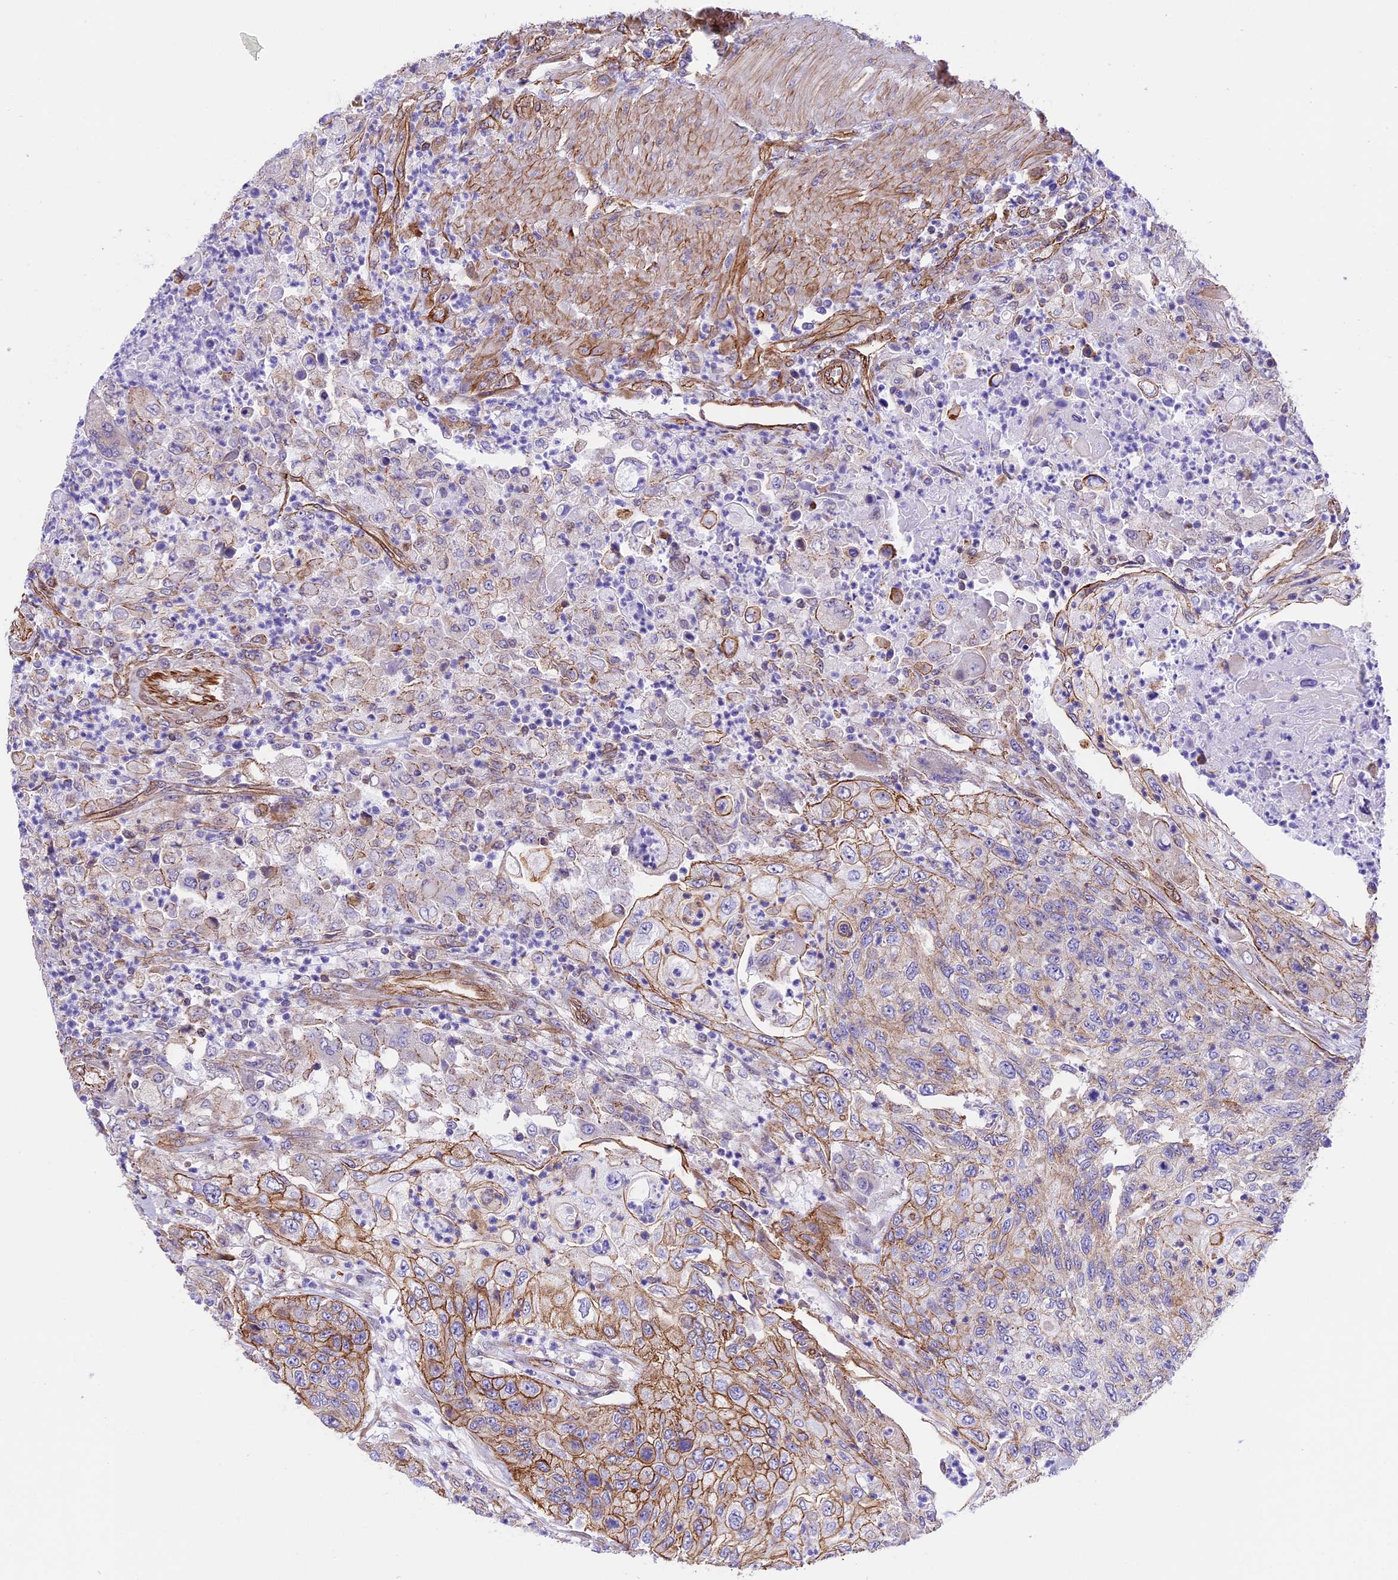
{"staining": {"intensity": "moderate", "quantity": "<25%", "location": "cytoplasmic/membranous"}, "tissue": "urothelial cancer", "cell_type": "Tumor cells", "image_type": "cancer", "snomed": [{"axis": "morphology", "description": "Urothelial carcinoma, High grade"}, {"axis": "topography", "description": "Urinary bladder"}], "caption": "High-power microscopy captured an immunohistochemistry histopathology image of urothelial cancer, revealing moderate cytoplasmic/membranous positivity in approximately <25% of tumor cells.", "gene": "R3HDM4", "patient": {"sex": "female", "age": 60}}